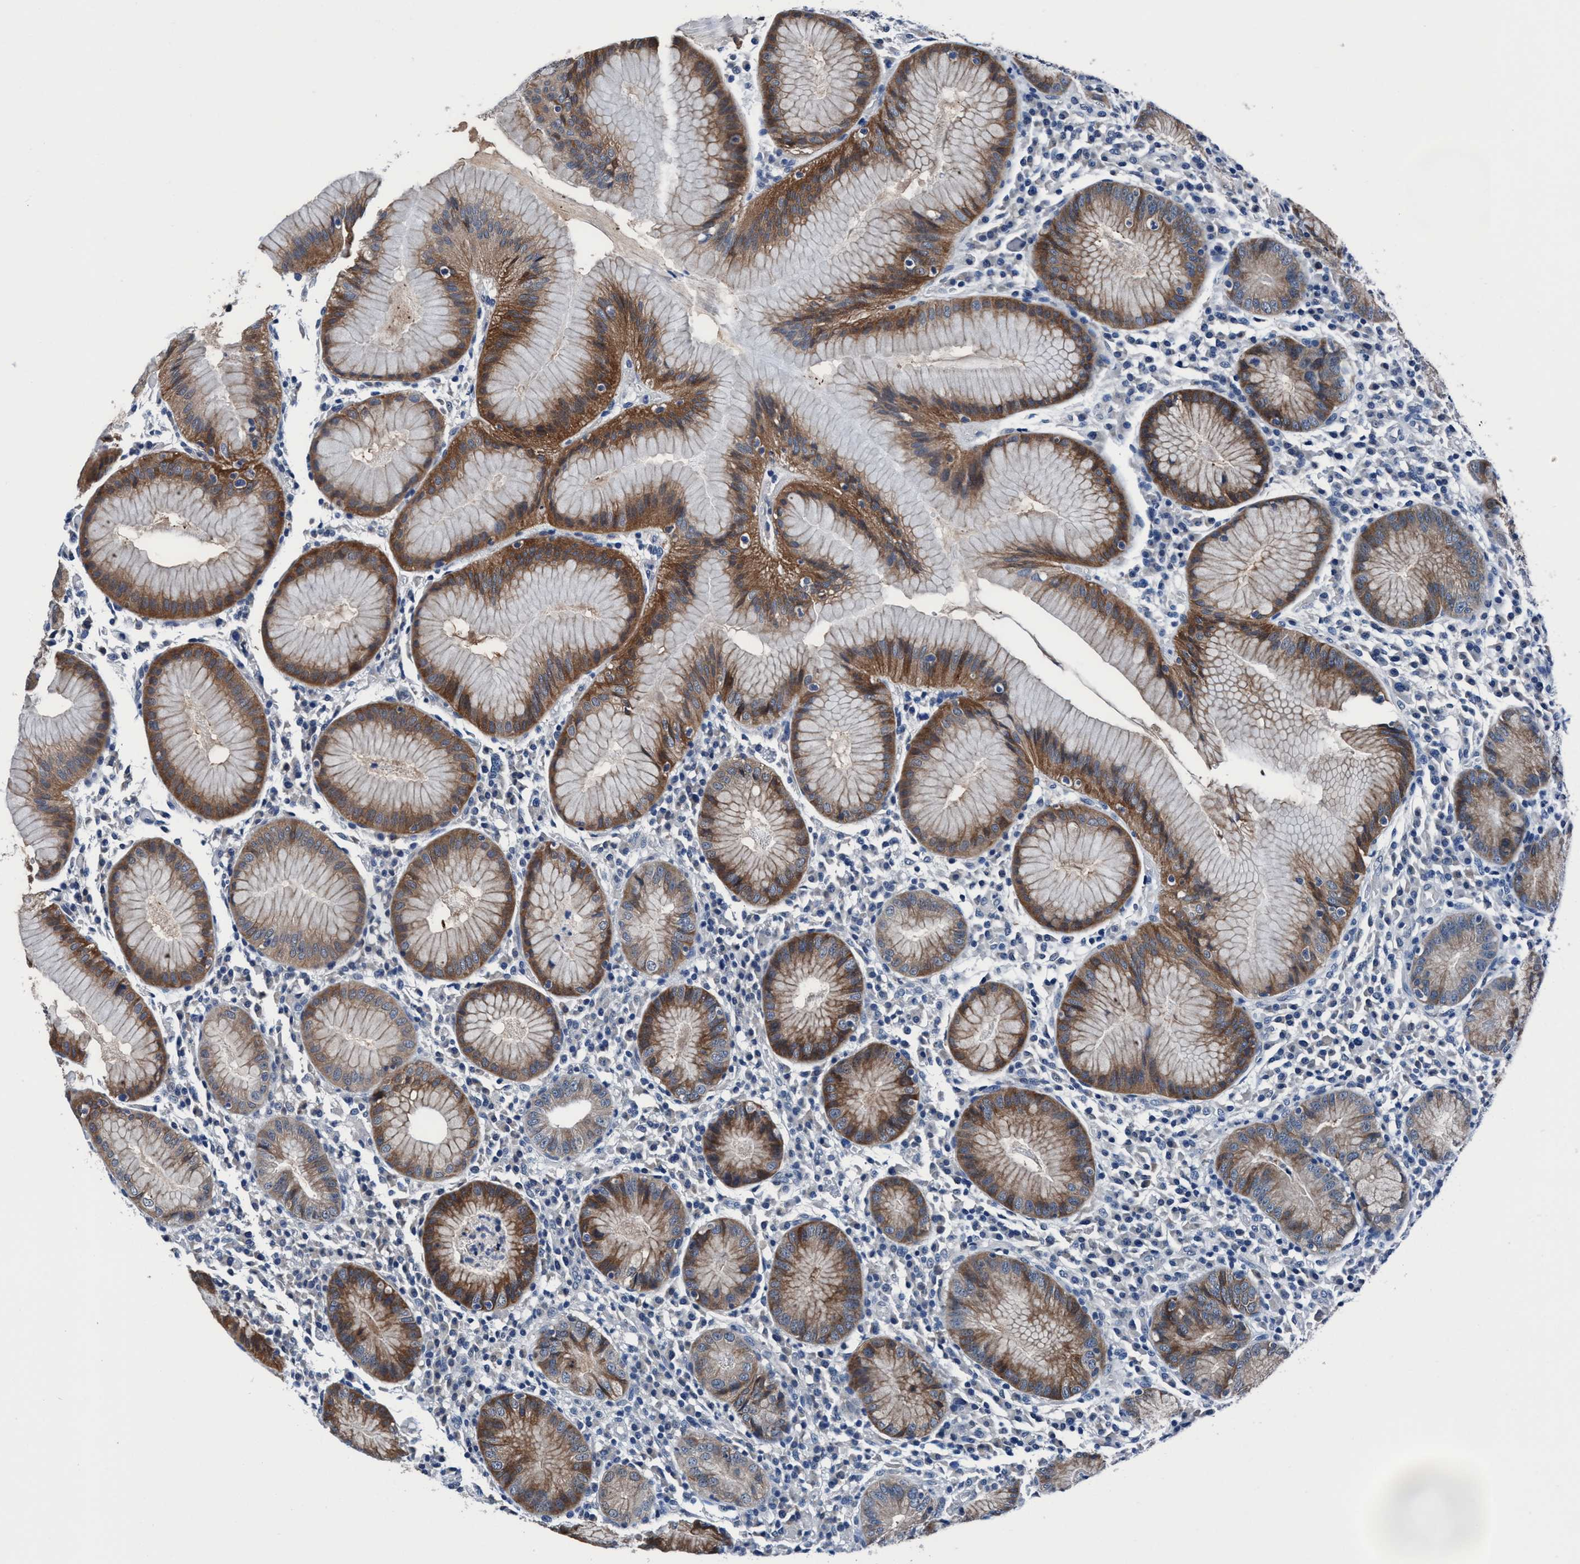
{"staining": {"intensity": "moderate", "quantity": ">75%", "location": "cytoplasmic/membranous"}, "tissue": "stomach", "cell_type": "Glandular cells", "image_type": "normal", "snomed": [{"axis": "morphology", "description": "Normal tissue, NOS"}, {"axis": "topography", "description": "Stomach"}, {"axis": "topography", "description": "Stomach, lower"}], "caption": "The immunohistochemical stain shows moderate cytoplasmic/membranous expression in glandular cells of benign stomach.", "gene": "TMEM94", "patient": {"sex": "female", "age": 75}}